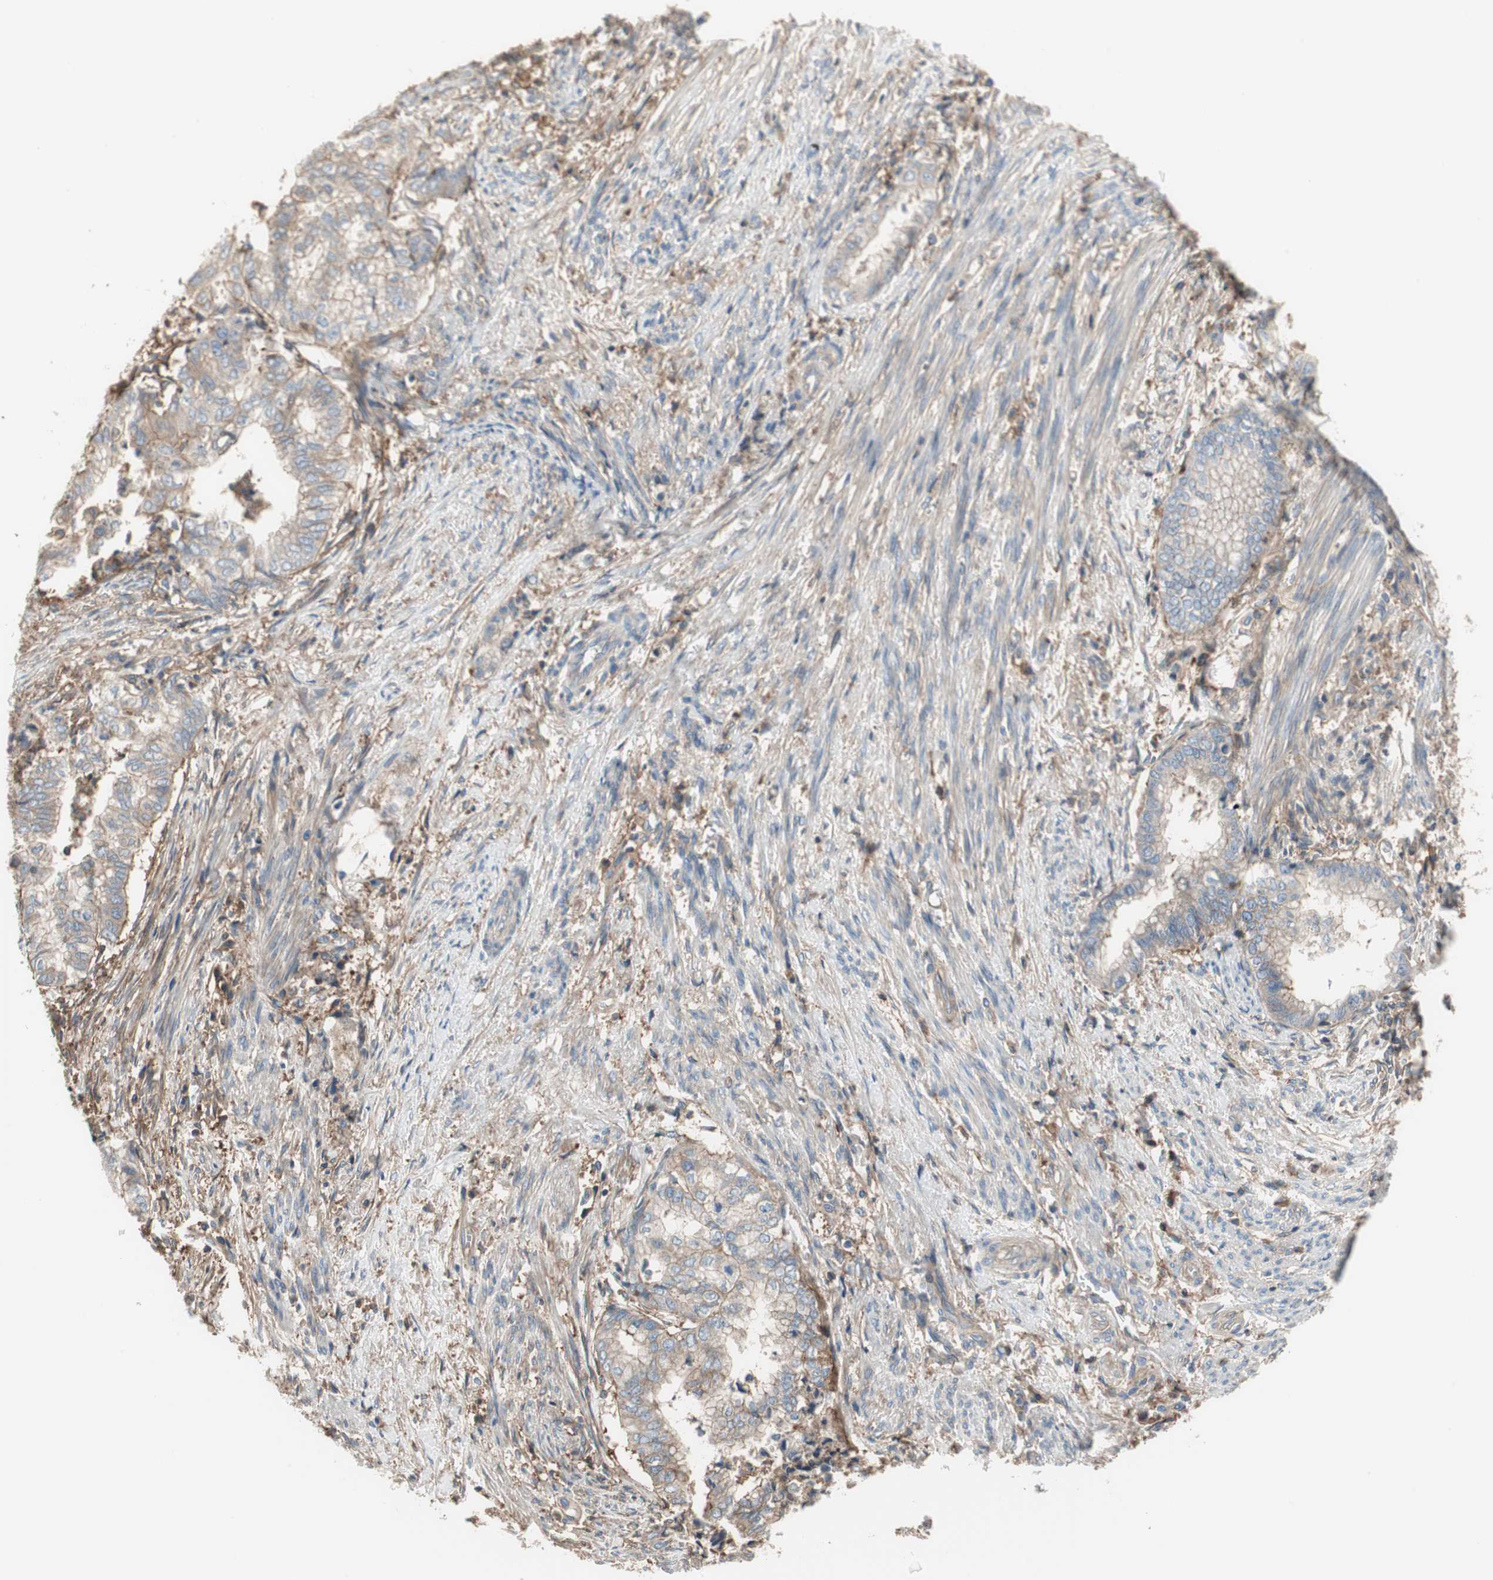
{"staining": {"intensity": "weak", "quantity": "<25%", "location": "cytoplasmic/membranous"}, "tissue": "endometrial cancer", "cell_type": "Tumor cells", "image_type": "cancer", "snomed": [{"axis": "morphology", "description": "Necrosis, NOS"}, {"axis": "morphology", "description": "Adenocarcinoma, NOS"}, {"axis": "topography", "description": "Endometrium"}], "caption": "This is a photomicrograph of immunohistochemistry (IHC) staining of endometrial cancer, which shows no expression in tumor cells.", "gene": "IL1RL1", "patient": {"sex": "female", "age": 79}}